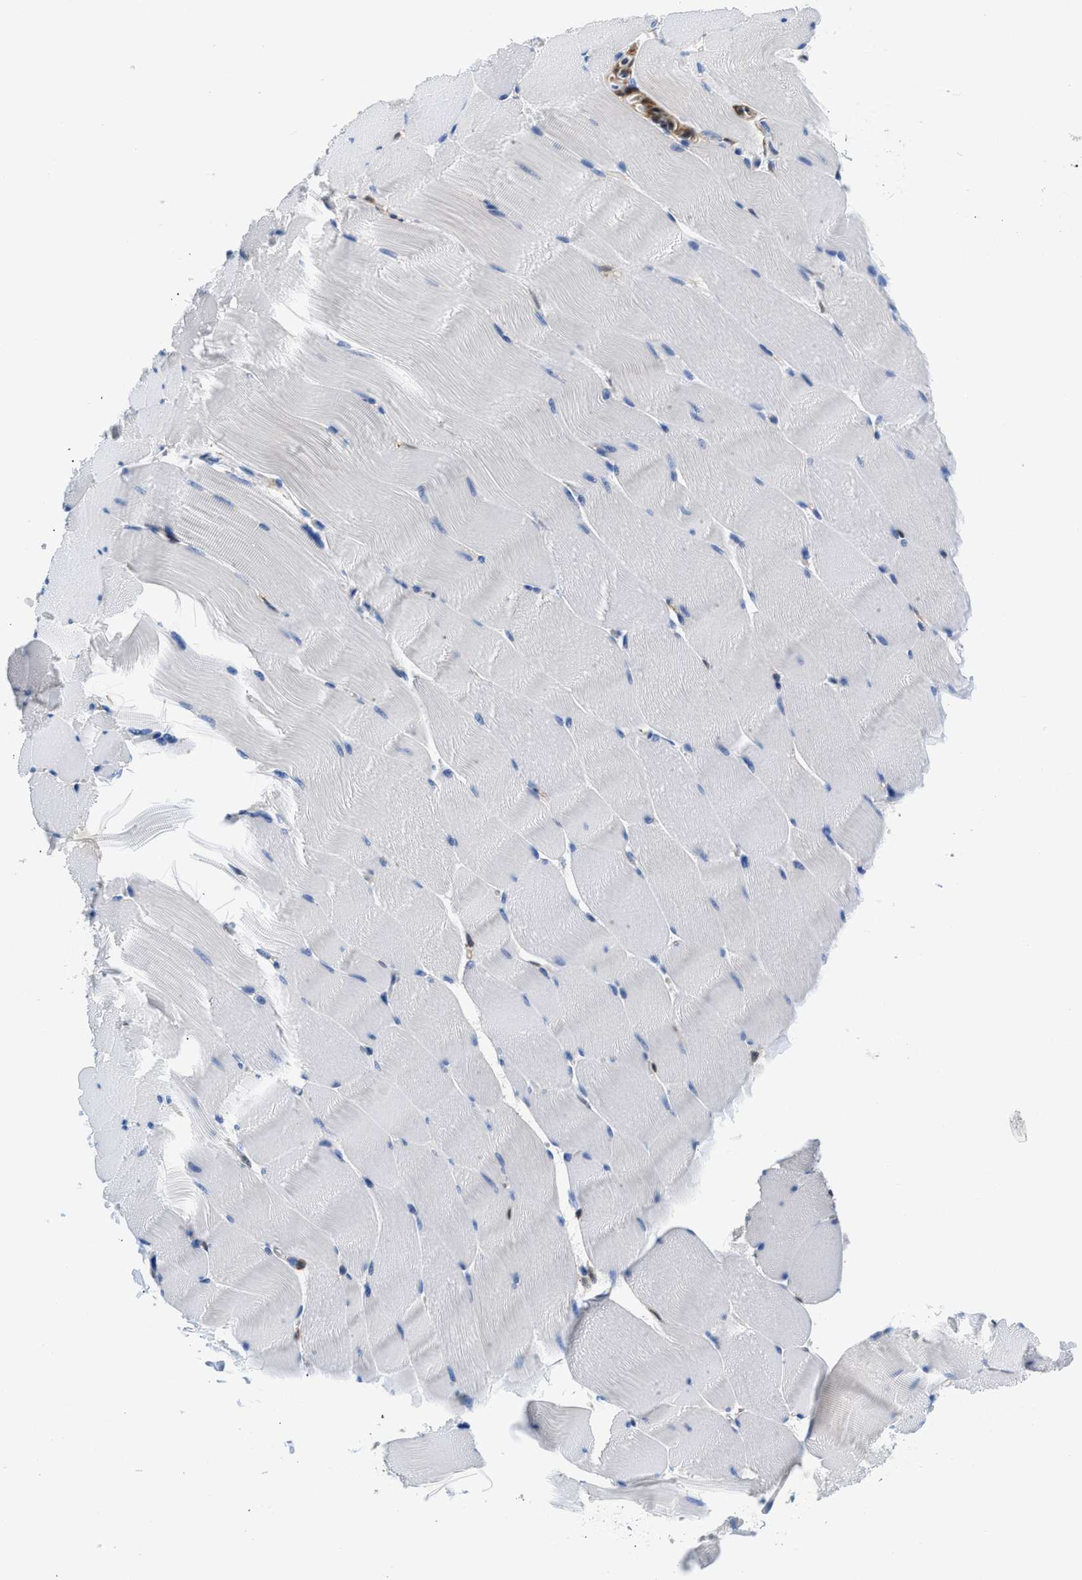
{"staining": {"intensity": "weak", "quantity": "<25%", "location": "cytoplasmic/membranous"}, "tissue": "skeletal muscle", "cell_type": "Myocytes", "image_type": "normal", "snomed": [{"axis": "morphology", "description": "Normal tissue, NOS"}, {"axis": "topography", "description": "Skeletal muscle"}], "caption": "An IHC image of unremarkable skeletal muscle is shown. There is no staining in myocytes of skeletal muscle.", "gene": "CBR1", "patient": {"sex": "male", "age": 62}}